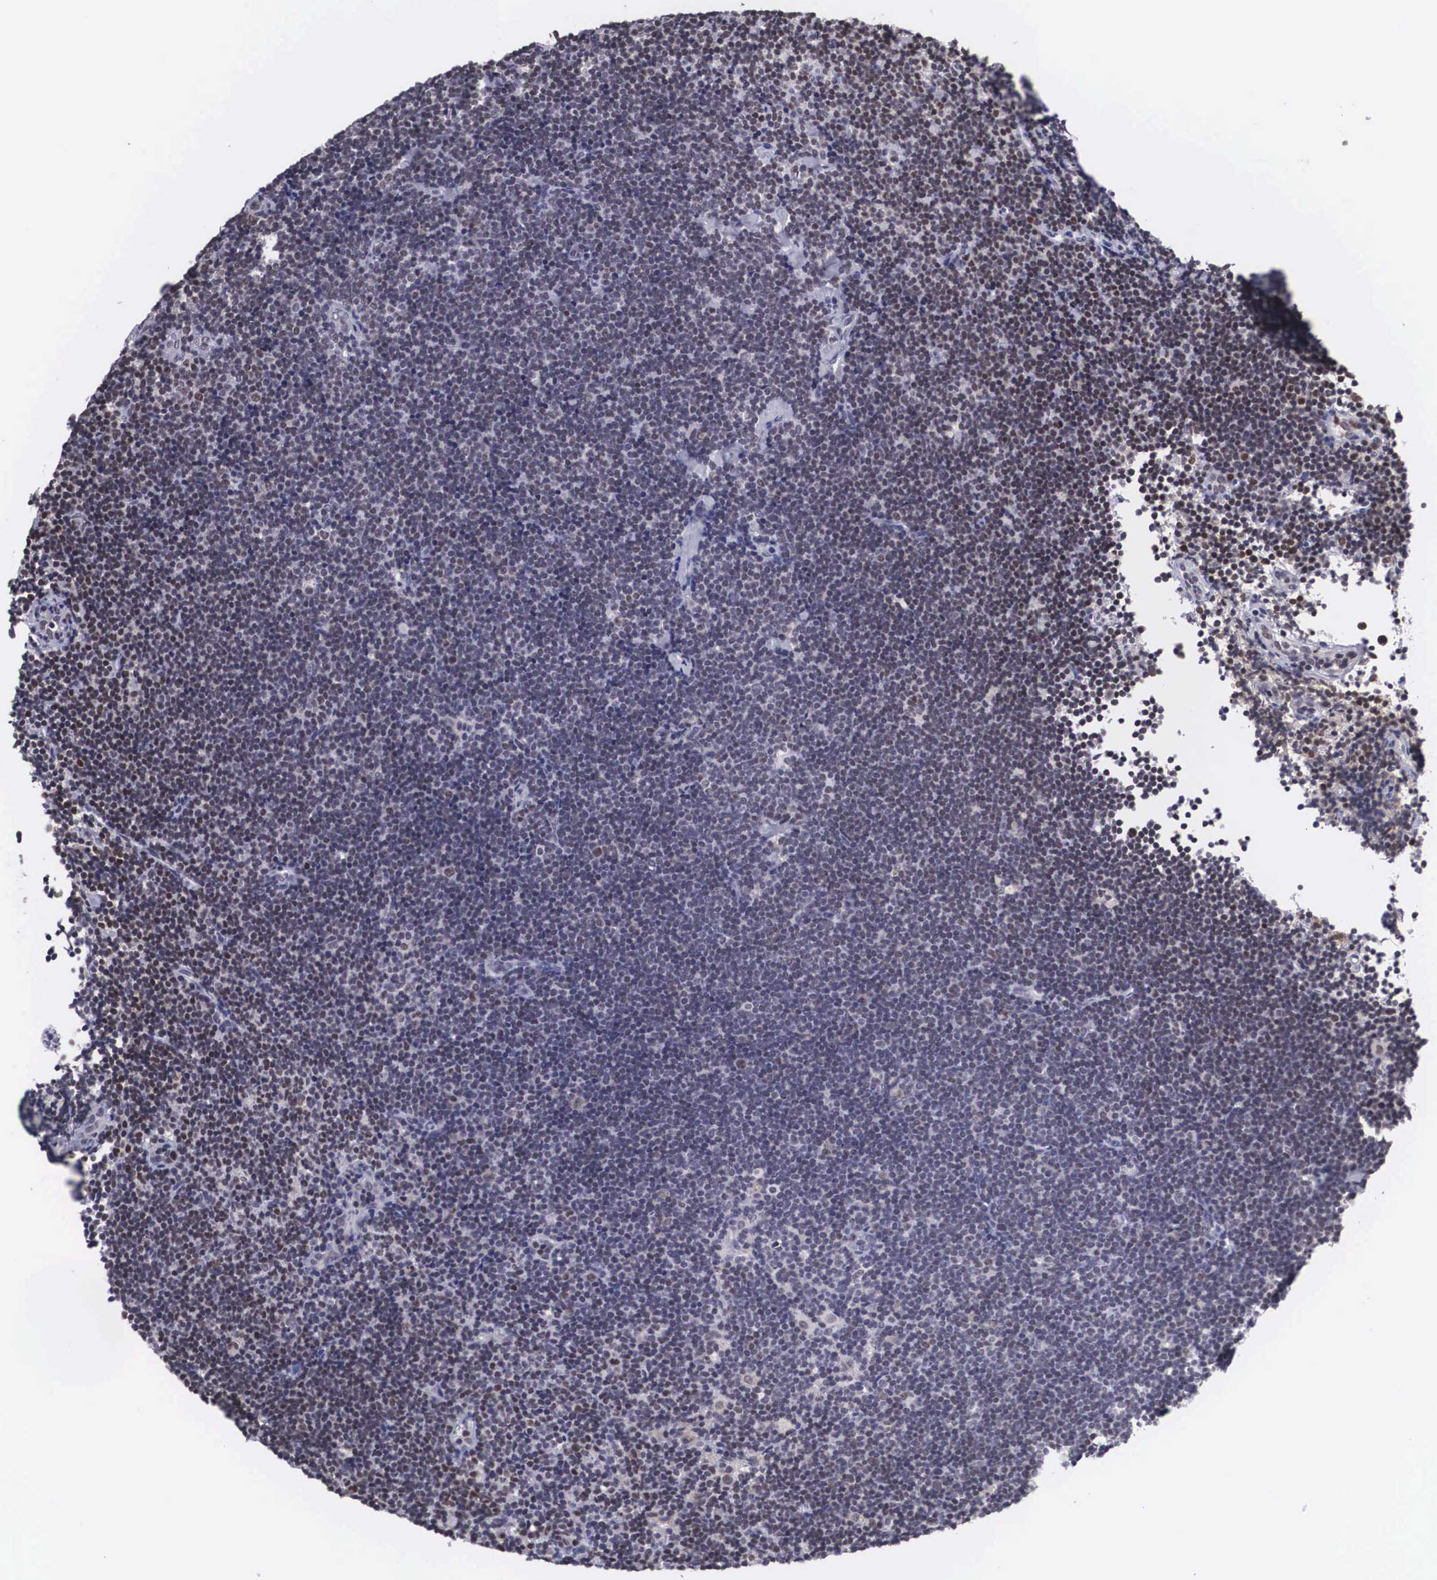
{"staining": {"intensity": "negative", "quantity": "none", "location": "none"}, "tissue": "lymphoma", "cell_type": "Tumor cells", "image_type": "cancer", "snomed": [{"axis": "morphology", "description": "Malignant lymphoma, non-Hodgkin's type, Low grade"}, {"axis": "topography", "description": "Lymph node"}], "caption": "There is no significant positivity in tumor cells of lymphoma.", "gene": "ZNF275", "patient": {"sex": "female", "age": 51}}